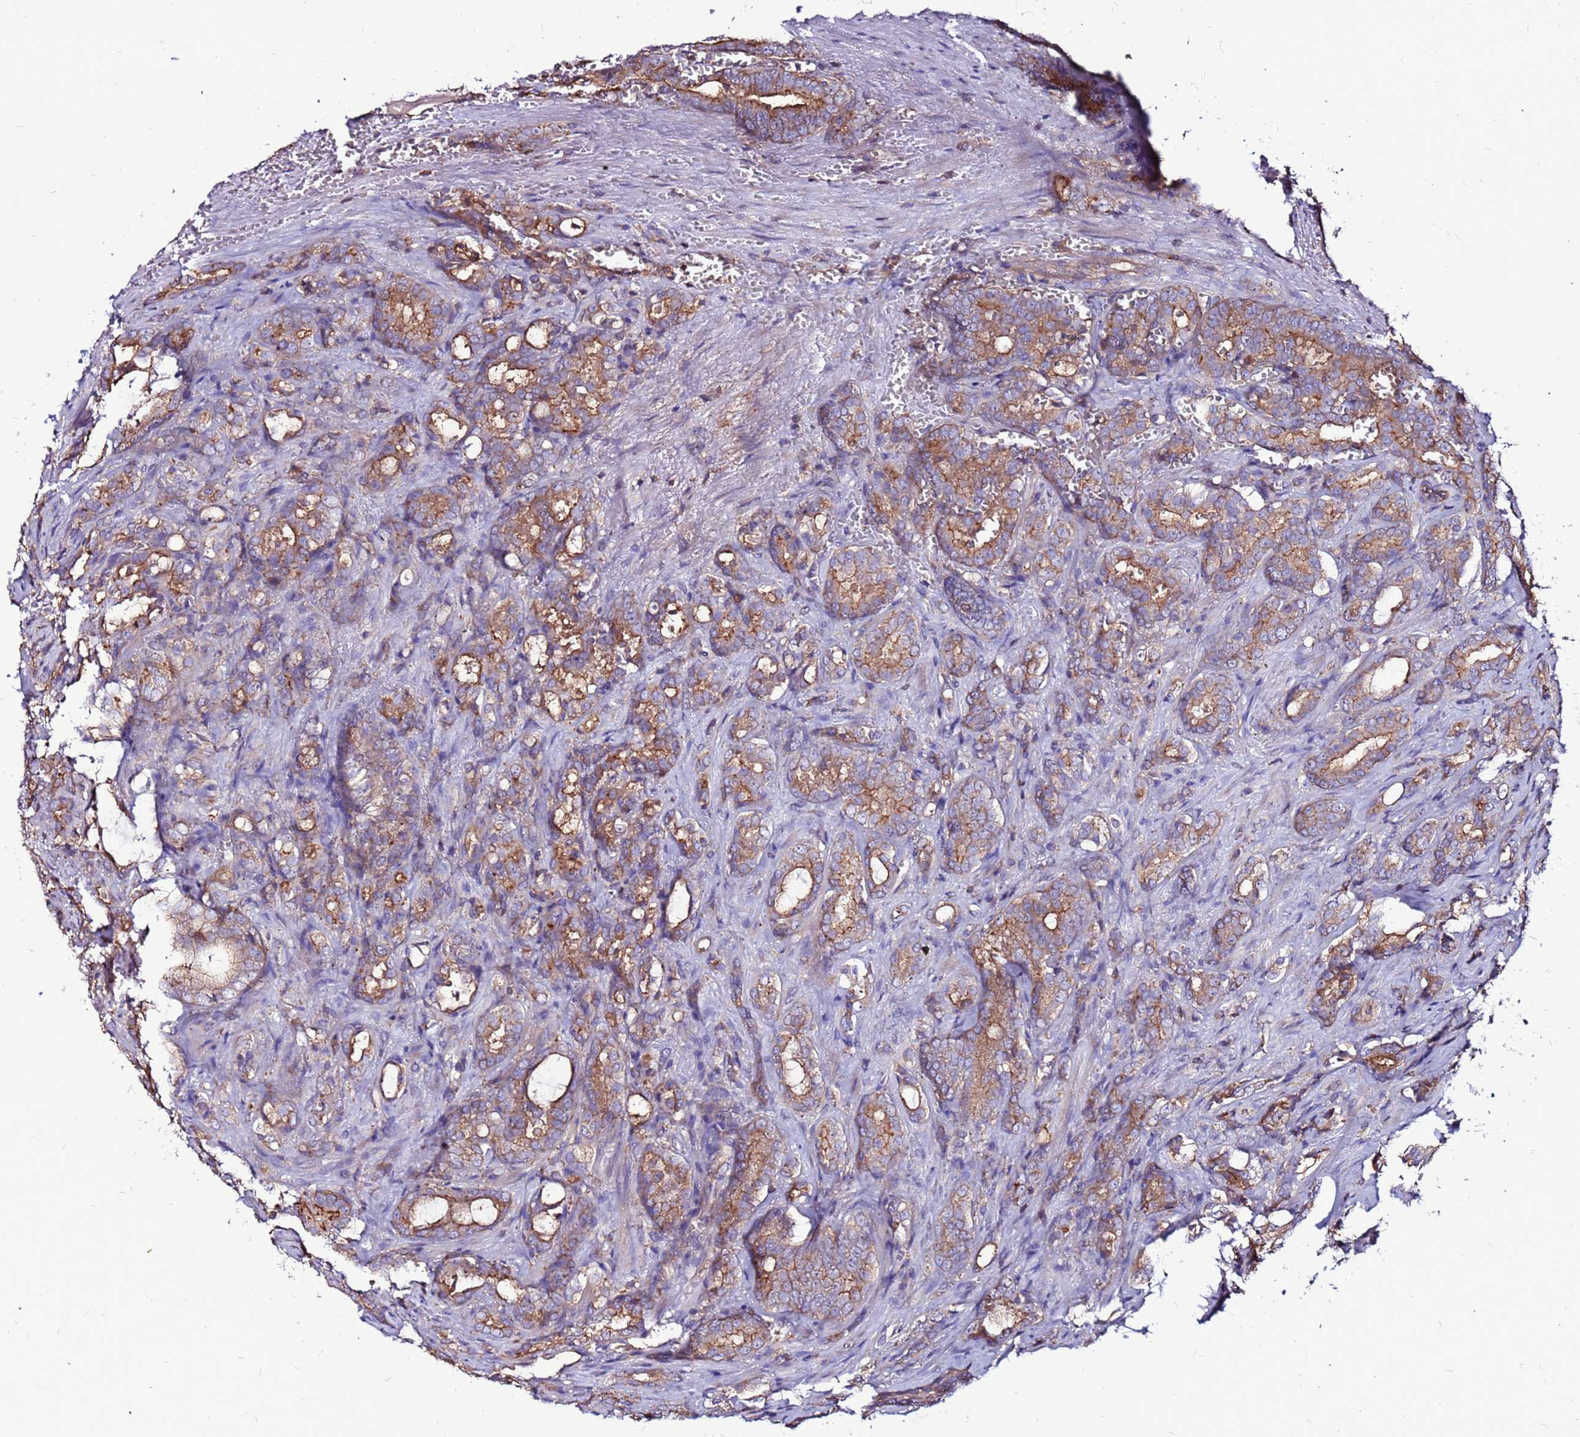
{"staining": {"intensity": "moderate", "quantity": ">75%", "location": "cytoplasmic/membranous"}, "tissue": "prostate cancer", "cell_type": "Tumor cells", "image_type": "cancer", "snomed": [{"axis": "morphology", "description": "Adenocarcinoma, High grade"}, {"axis": "topography", "description": "Prostate"}], "caption": "Immunohistochemical staining of human prostate cancer demonstrates moderate cytoplasmic/membranous protein positivity in approximately >75% of tumor cells.", "gene": "NRN1L", "patient": {"sex": "male", "age": 72}}